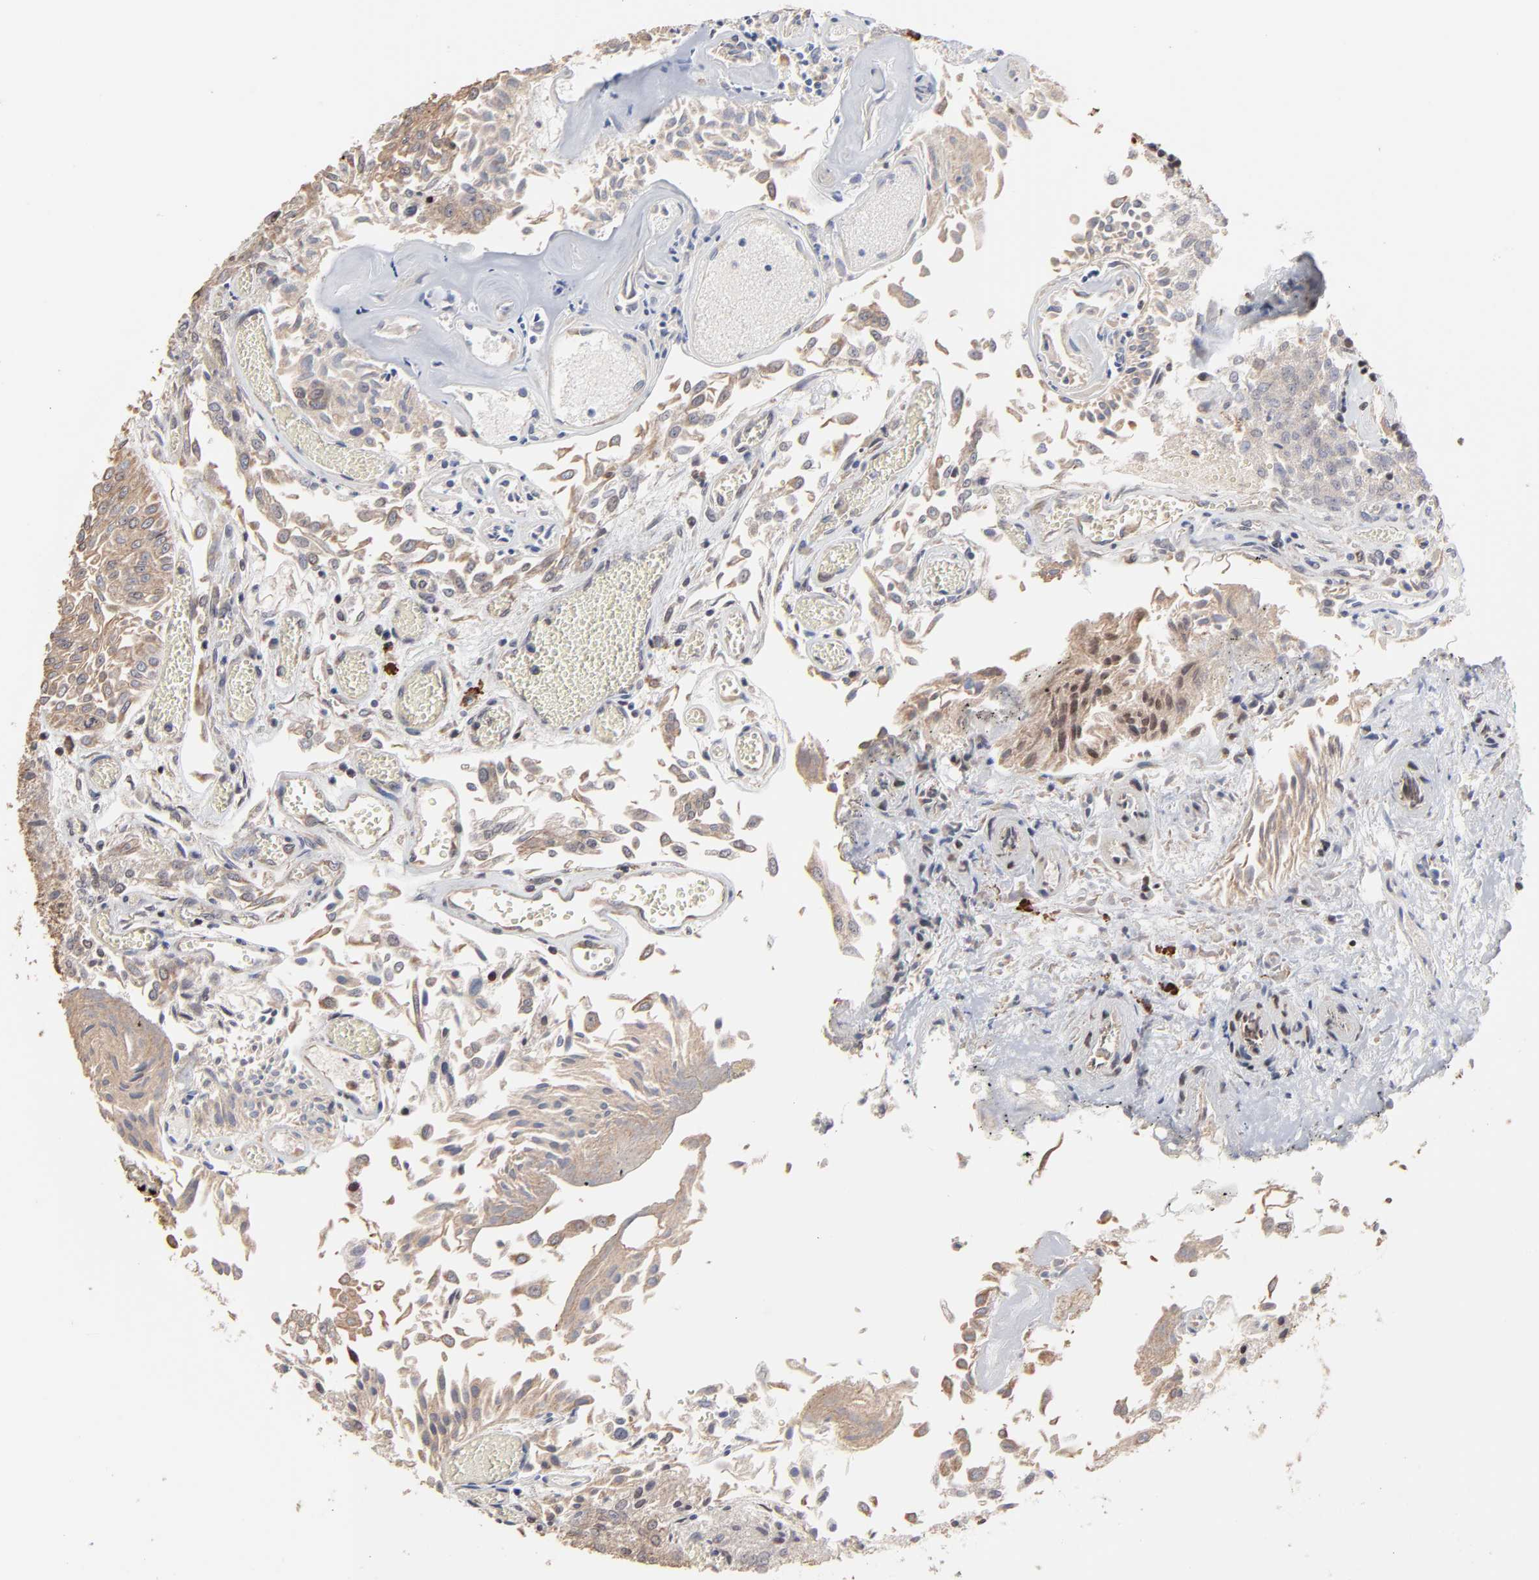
{"staining": {"intensity": "weak", "quantity": "25%-75%", "location": "cytoplasmic/membranous"}, "tissue": "urothelial cancer", "cell_type": "Tumor cells", "image_type": "cancer", "snomed": [{"axis": "morphology", "description": "Urothelial carcinoma, Low grade"}, {"axis": "topography", "description": "Urinary bladder"}], "caption": "Weak cytoplasmic/membranous positivity for a protein is present in approximately 25%-75% of tumor cells of low-grade urothelial carcinoma using immunohistochemistry (IHC).", "gene": "CHM", "patient": {"sex": "male", "age": 86}}